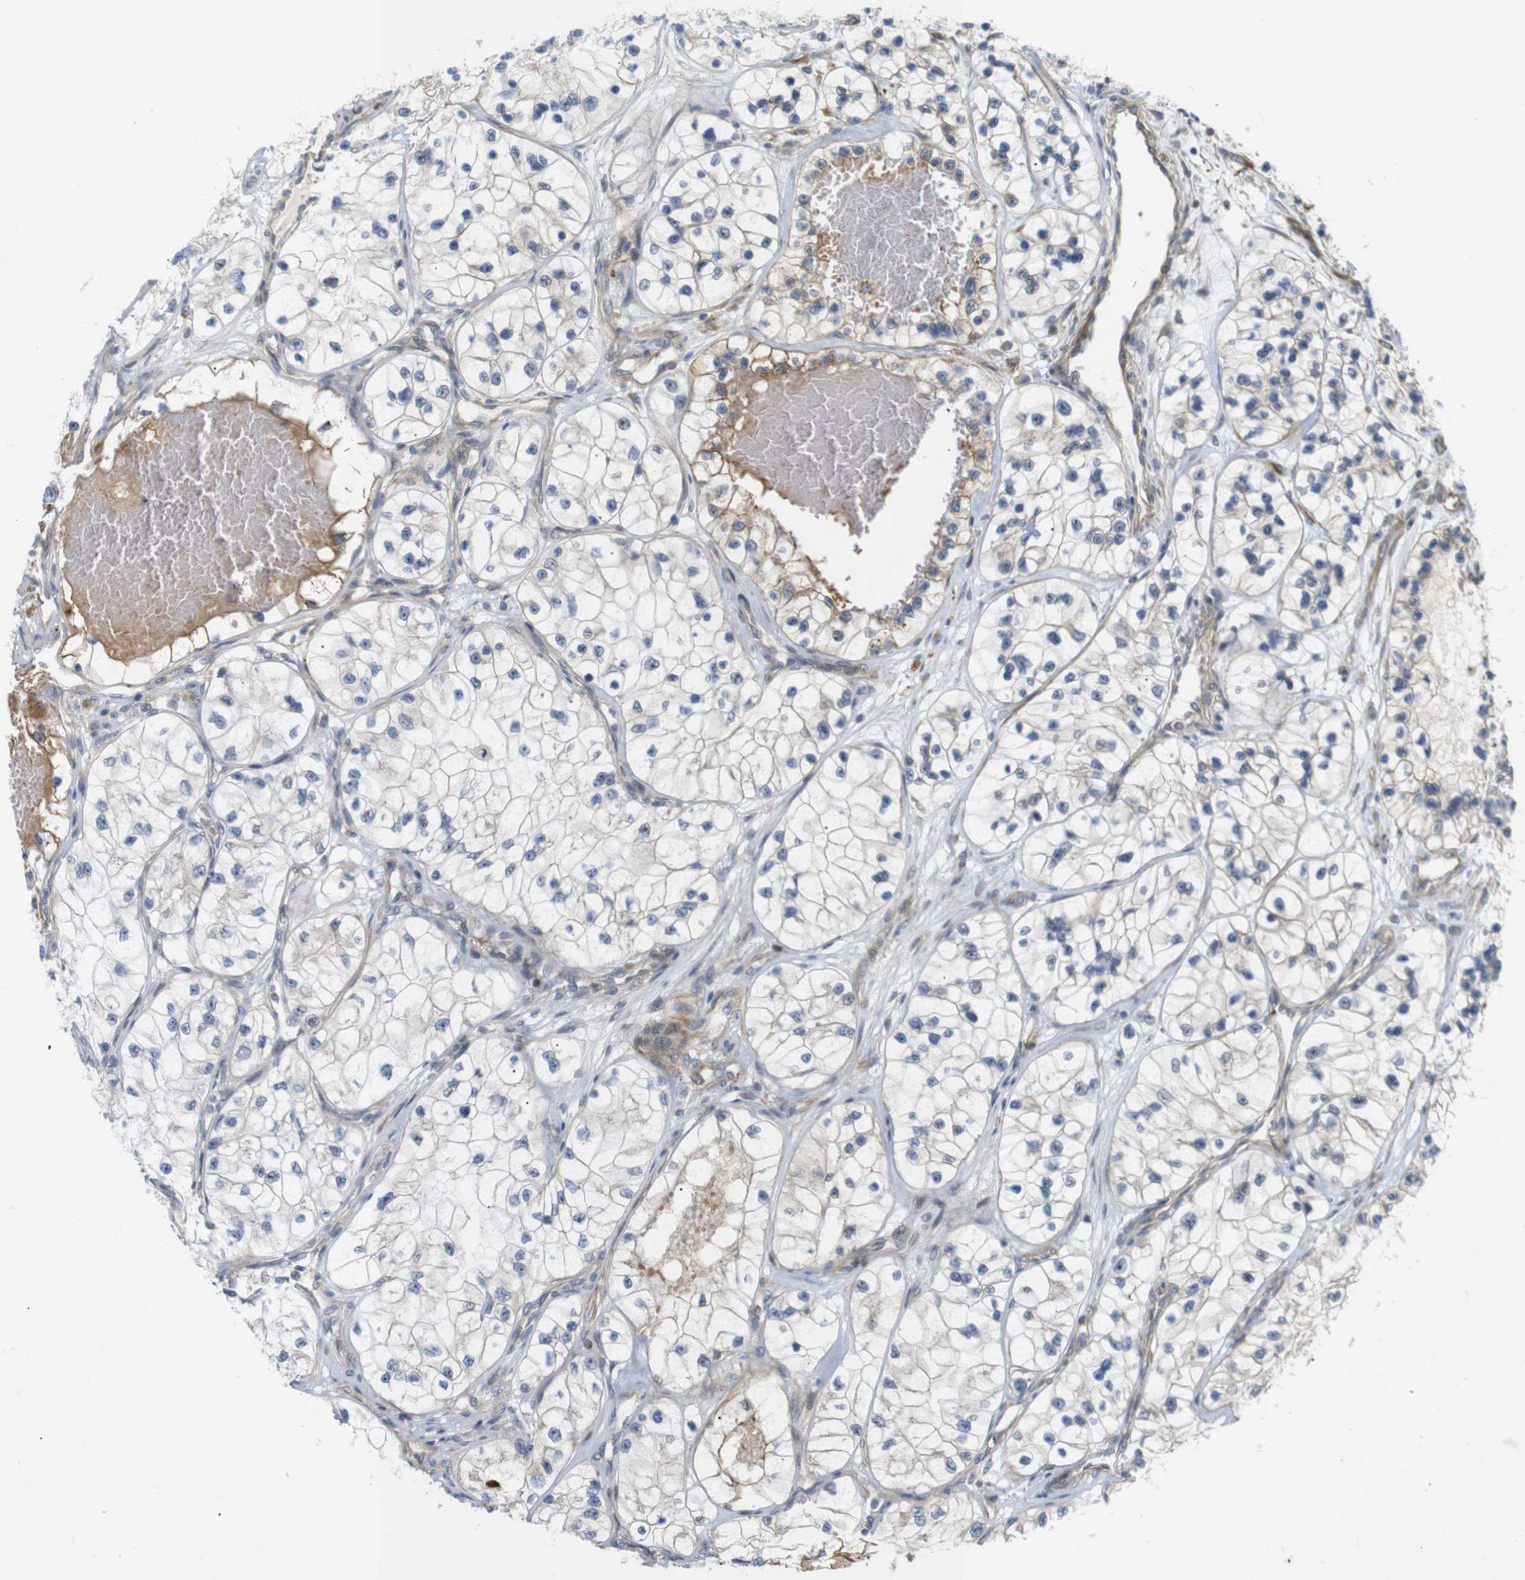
{"staining": {"intensity": "negative", "quantity": "none", "location": "none"}, "tissue": "renal cancer", "cell_type": "Tumor cells", "image_type": "cancer", "snomed": [{"axis": "morphology", "description": "Adenocarcinoma, NOS"}, {"axis": "topography", "description": "Kidney"}], "caption": "DAB (3,3'-diaminobenzidine) immunohistochemical staining of renal cancer (adenocarcinoma) shows no significant positivity in tumor cells.", "gene": "RPTOR", "patient": {"sex": "female", "age": 57}}